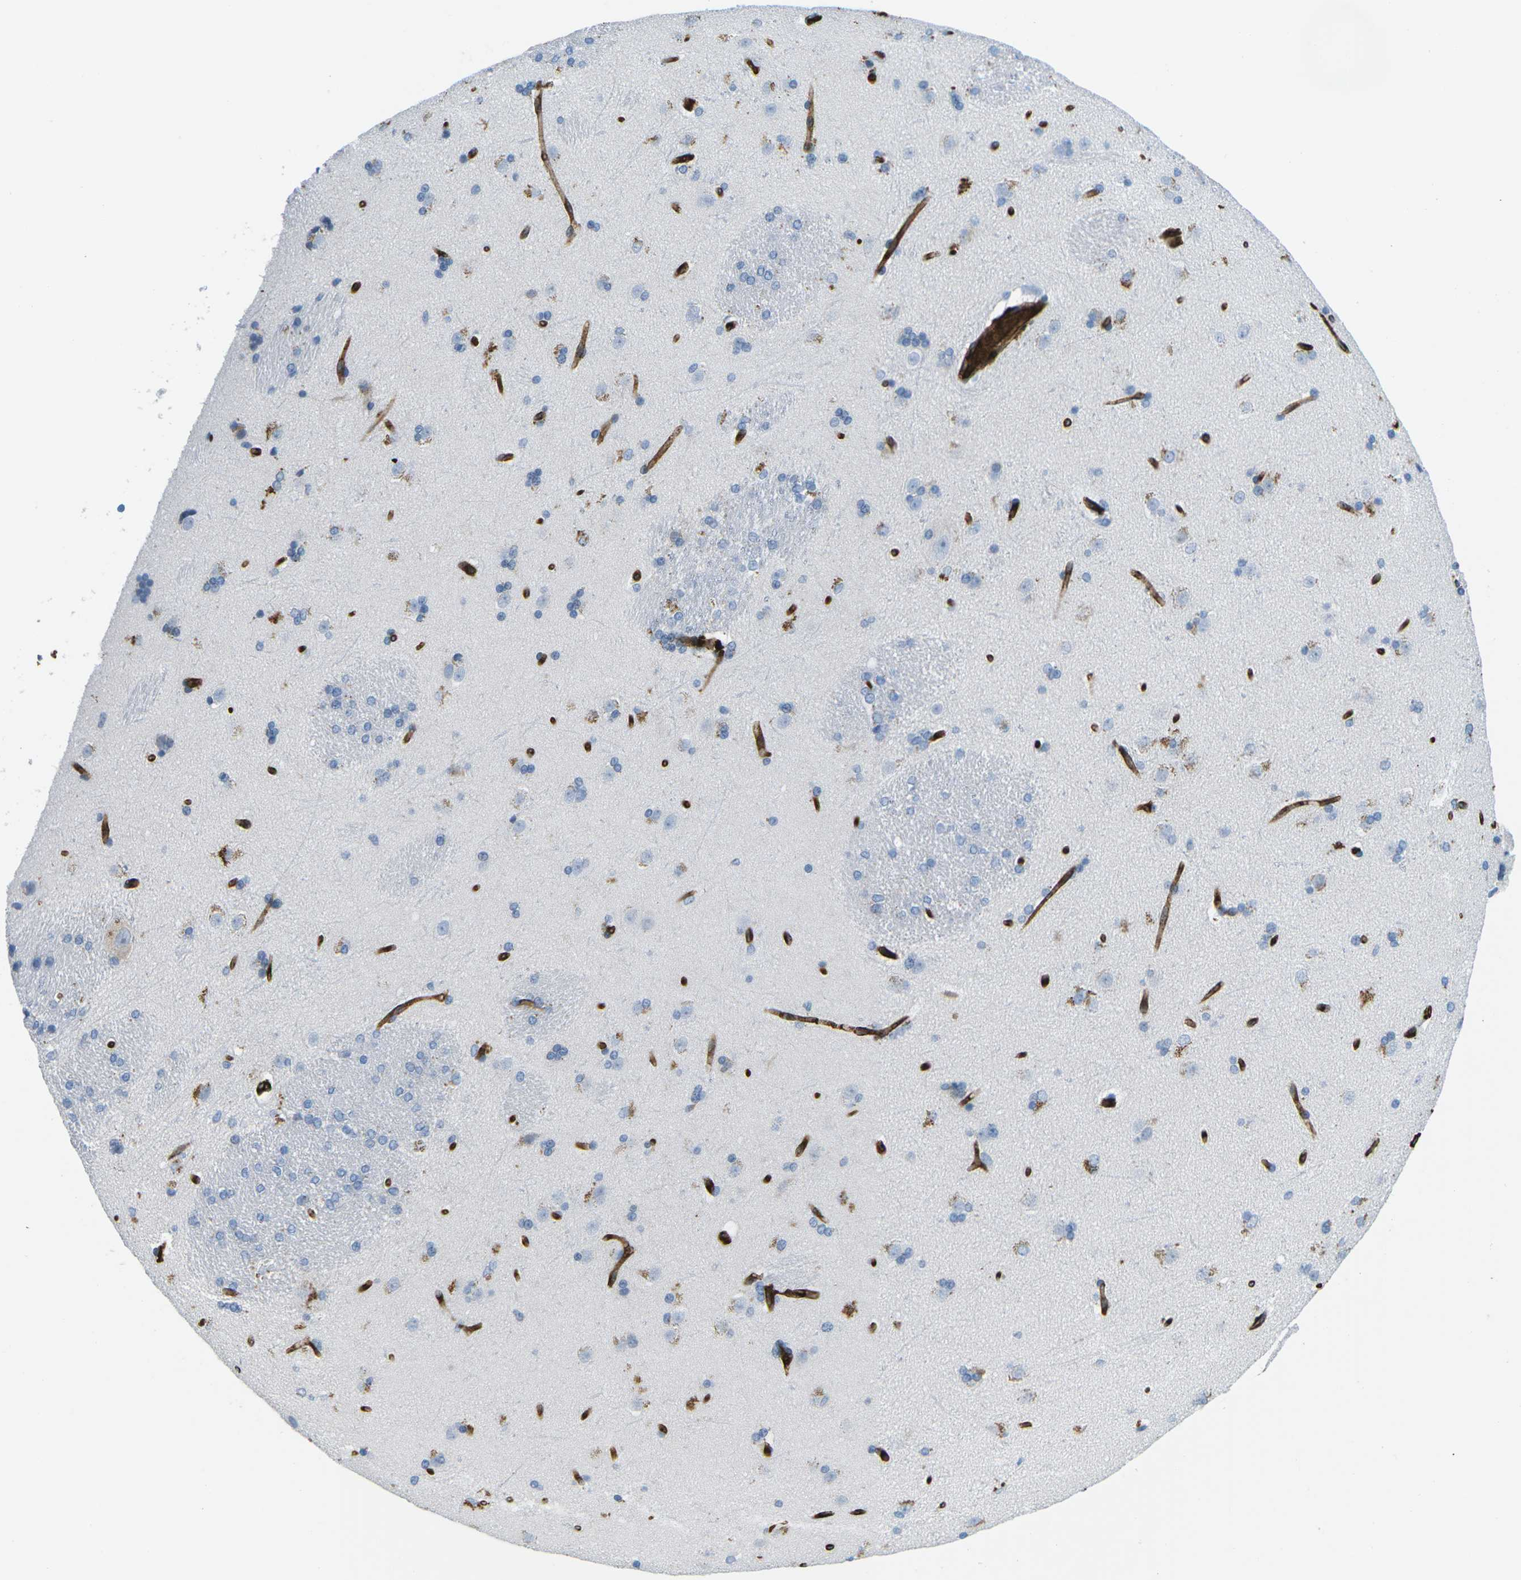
{"staining": {"intensity": "negative", "quantity": "none", "location": "none"}, "tissue": "caudate", "cell_type": "Glial cells", "image_type": "normal", "snomed": [{"axis": "morphology", "description": "Normal tissue, NOS"}, {"axis": "topography", "description": "Lateral ventricle wall"}], "caption": "Glial cells are negative for brown protein staining in benign caudate. (DAB (3,3'-diaminobenzidine) immunohistochemistry with hematoxylin counter stain).", "gene": "HLA", "patient": {"sex": "female", "age": 19}}